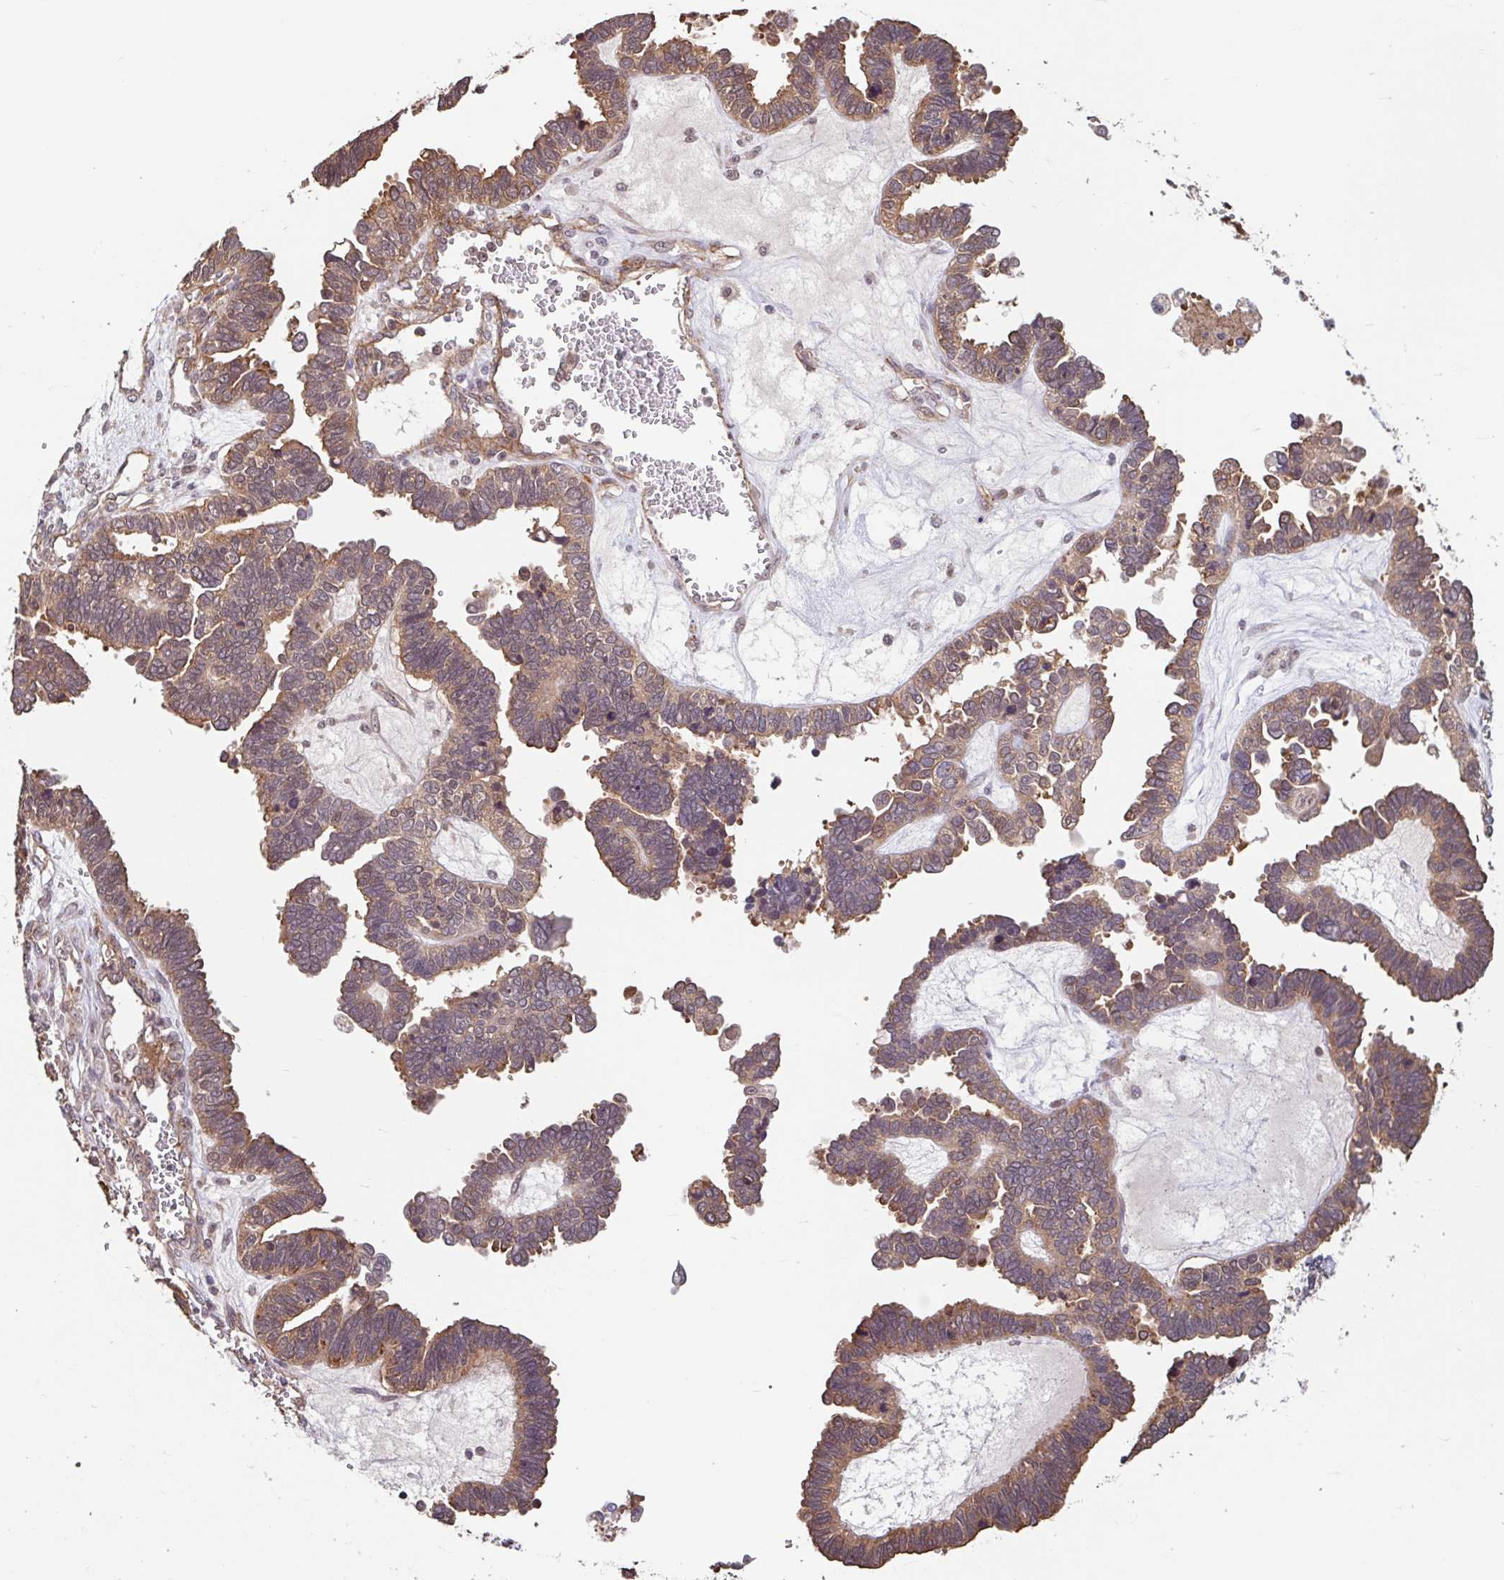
{"staining": {"intensity": "moderate", "quantity": ">75%", "location": "cytoplasmic/membranous"}, "tissue": "ovarian cancer", "cell_type": "Tumor cells", "image_type": "cancer", "snomed": [{"axis": "morphology", "description": "Cystadenocarcinoma, serous, NOS"}, {"axis": "topography", "description": "Ovary"}], "caption": "Immunohistochemistry (IHC) photomicrograph of human ovarian serous cystadenocarcinoma stained for a protein (brown), which reveals medium levels of moderate cytoplasmic/membranous expression in about >75% of tumor cells.", "gene": "STYXL1", "patient": {"sex": "female", "age": 51}}